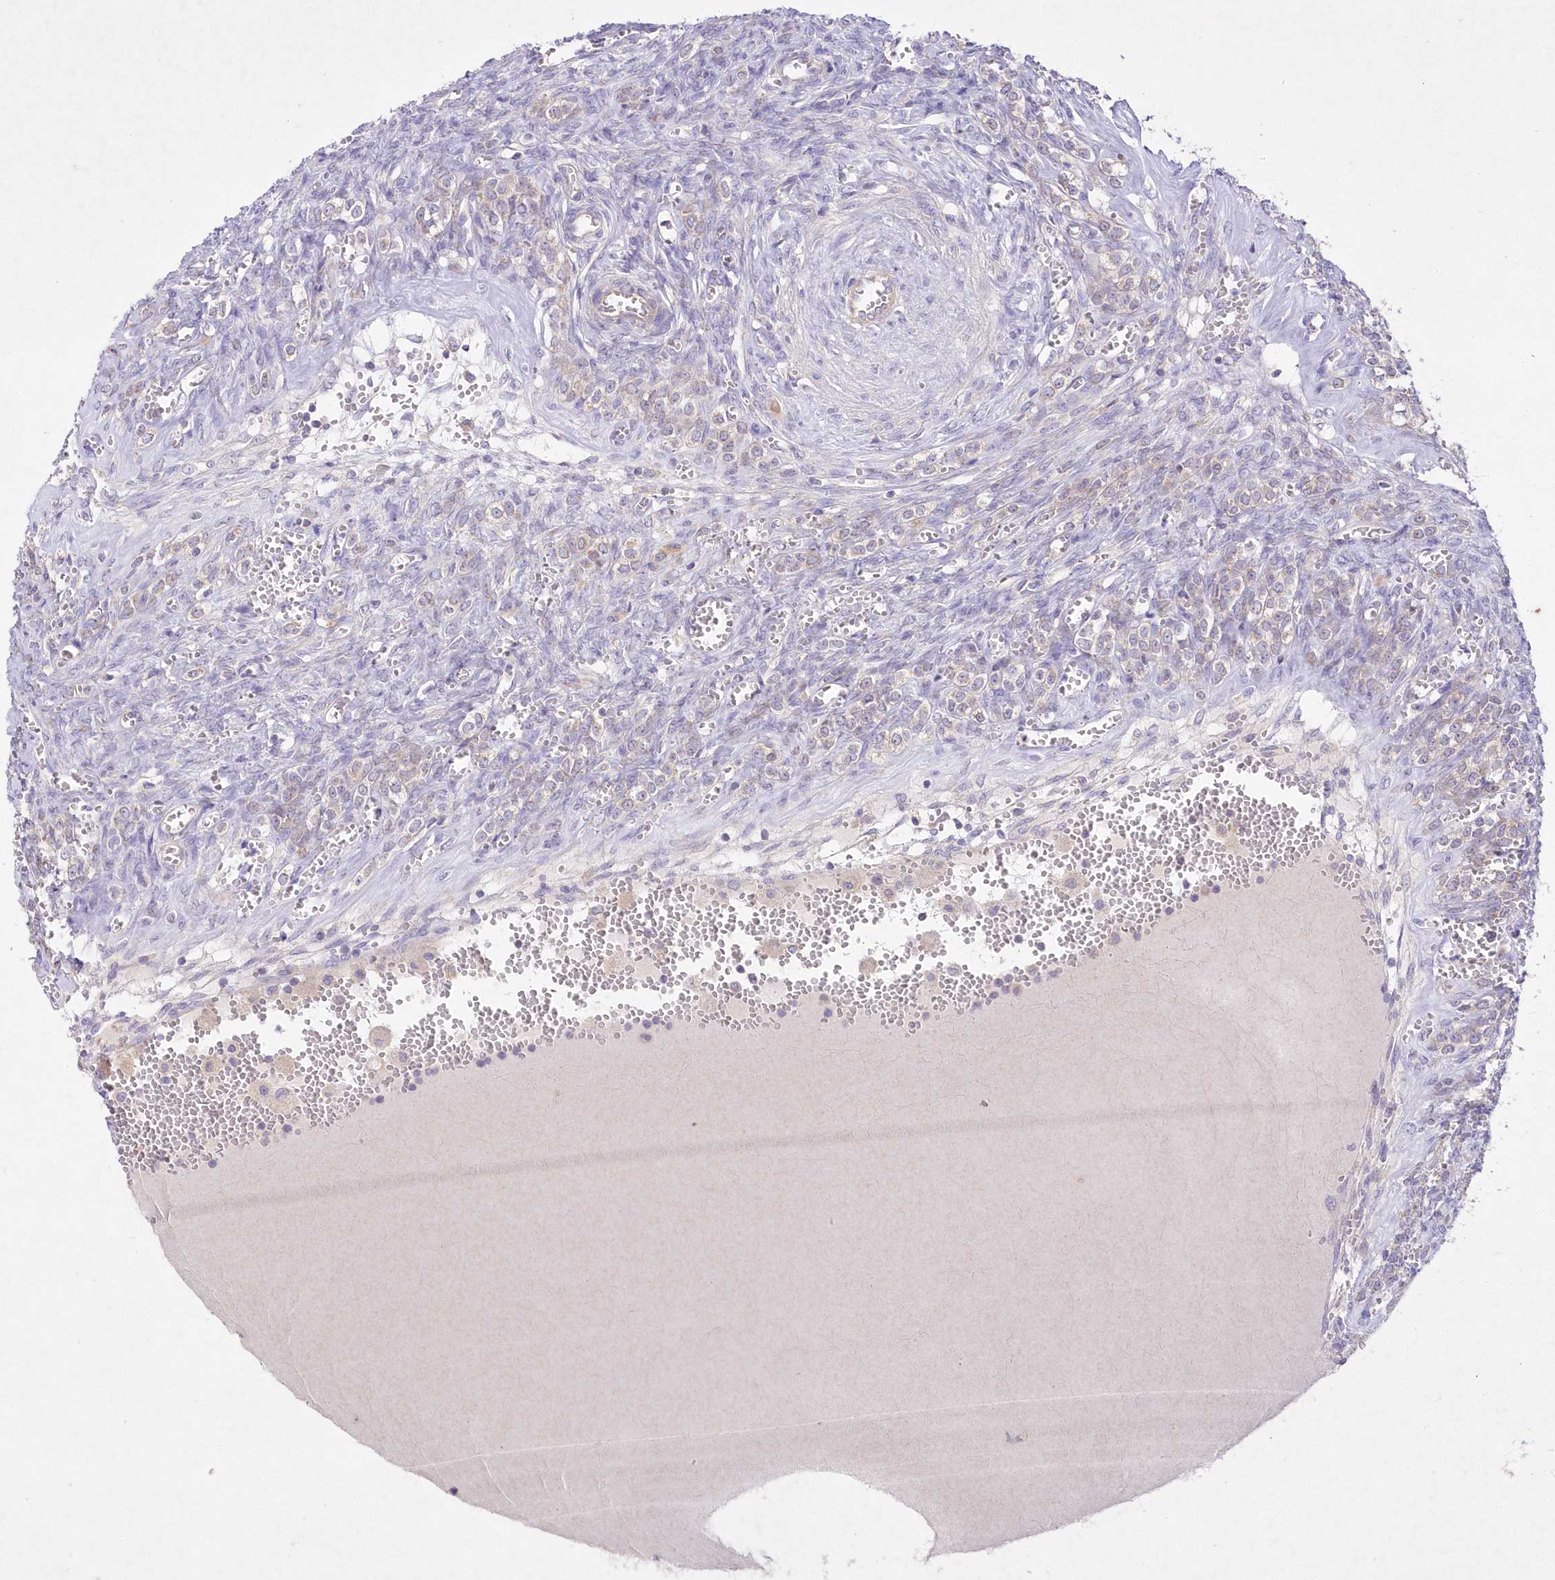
{"staining": {"intensity": "negative", "quantity": "none", "location": "none"}, "tissue": "ovary", "cell_type": "Ovarian stroma cells", "image_type": "normal", "snomed": [{"axis": "morphology", "description": "Normal tissue, NOS"}, {"axis": "topography", "description": "Ovary"}], "caption": "IHC histopathology image of normal ovary: human ovary stained with DAB (3,3'-diaminobenzidine) demonstrates no significant protein staining in ovarian stroma cells.", "gene": "ITSN2", "patient": {"sex": "female", "age": 41}}